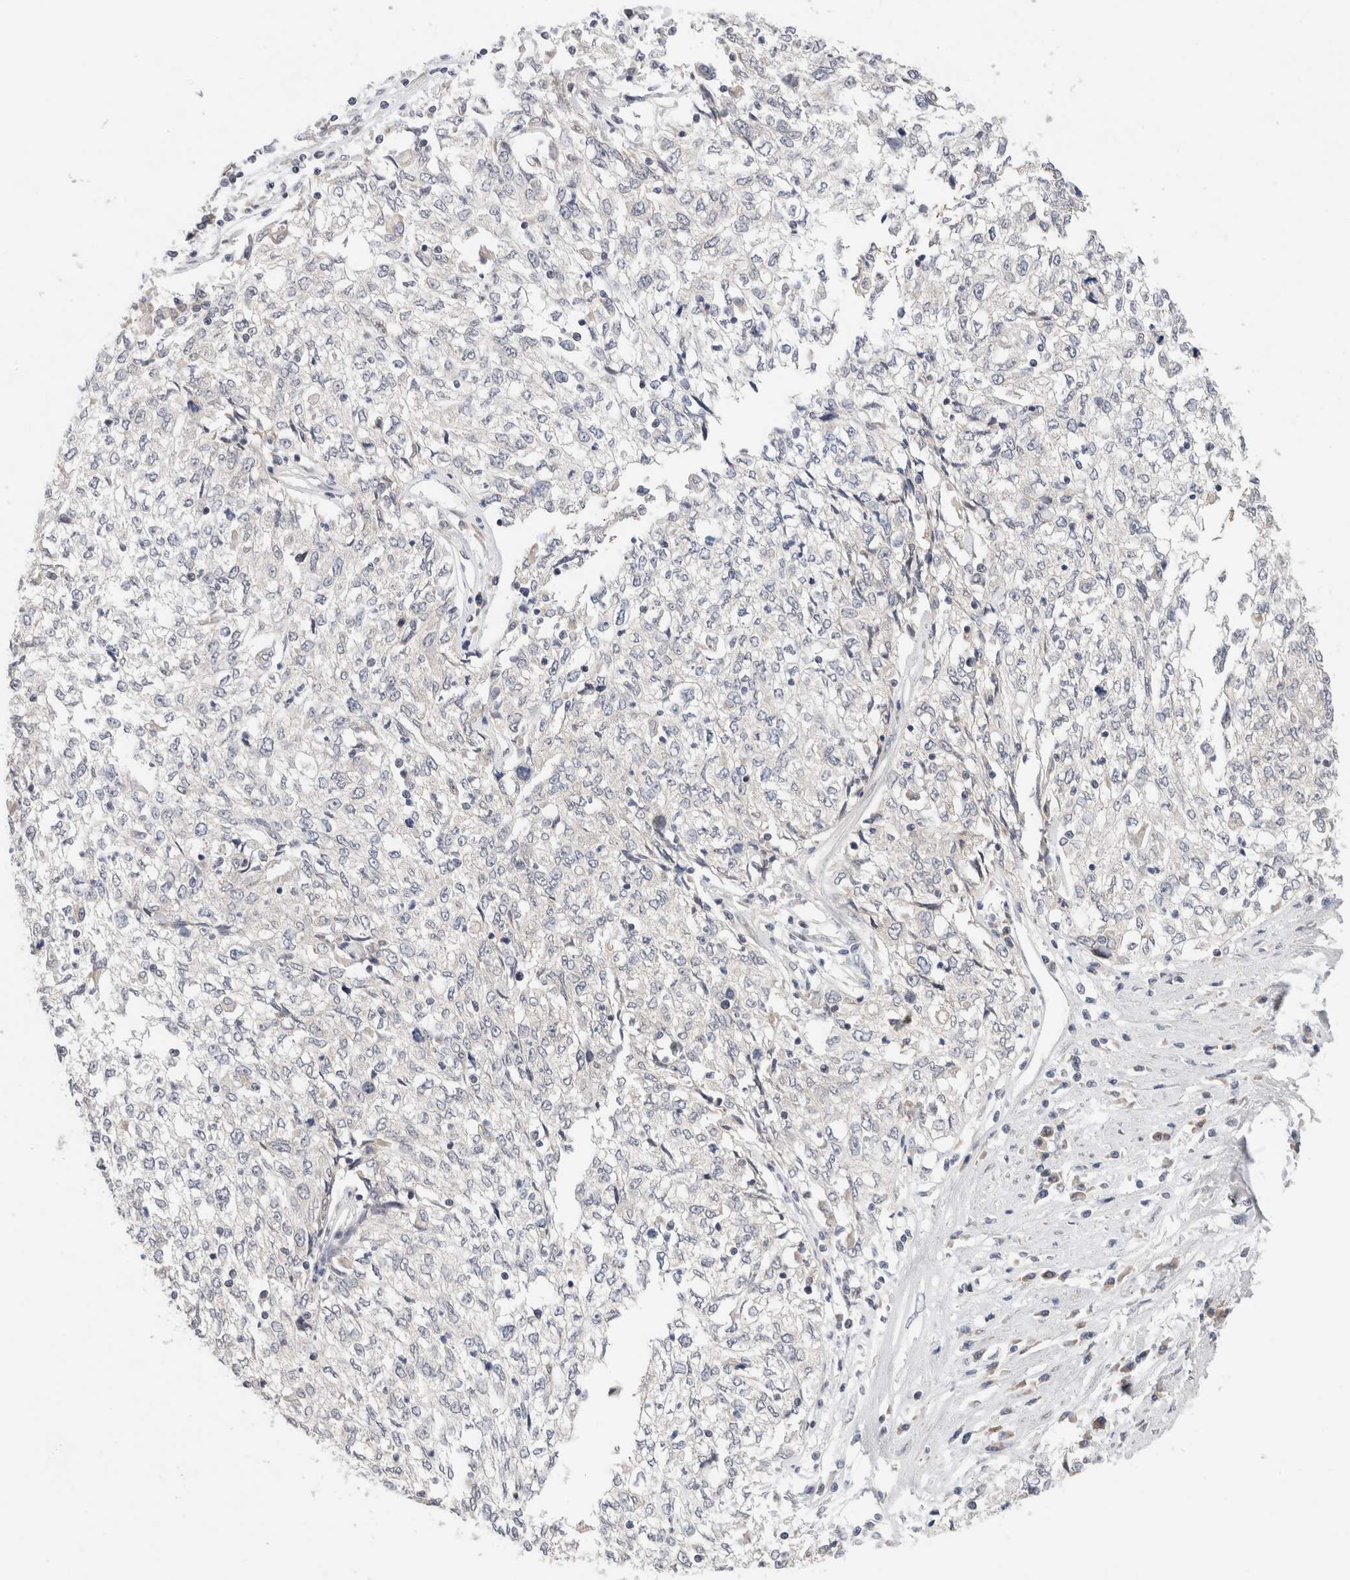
{"staining": {"intensity": "negative", "quantity": "none", "location": "none"}, "tissue": "cervical cancer", "cell_type": "Tumor cells", "image_type": "cancer", "snomed": [{"axis": "morphology", "description": "Squamous cell carcinoma, NOS"}, {"axis": "topography", "description": "Cervix"}], "caption": "This is an IHC histopathology image of cervical squamous cell carcinoma. There is no staining in tumor cells.", "gene": "ERI3", "patient": {"sex": "female", "age": 57}}